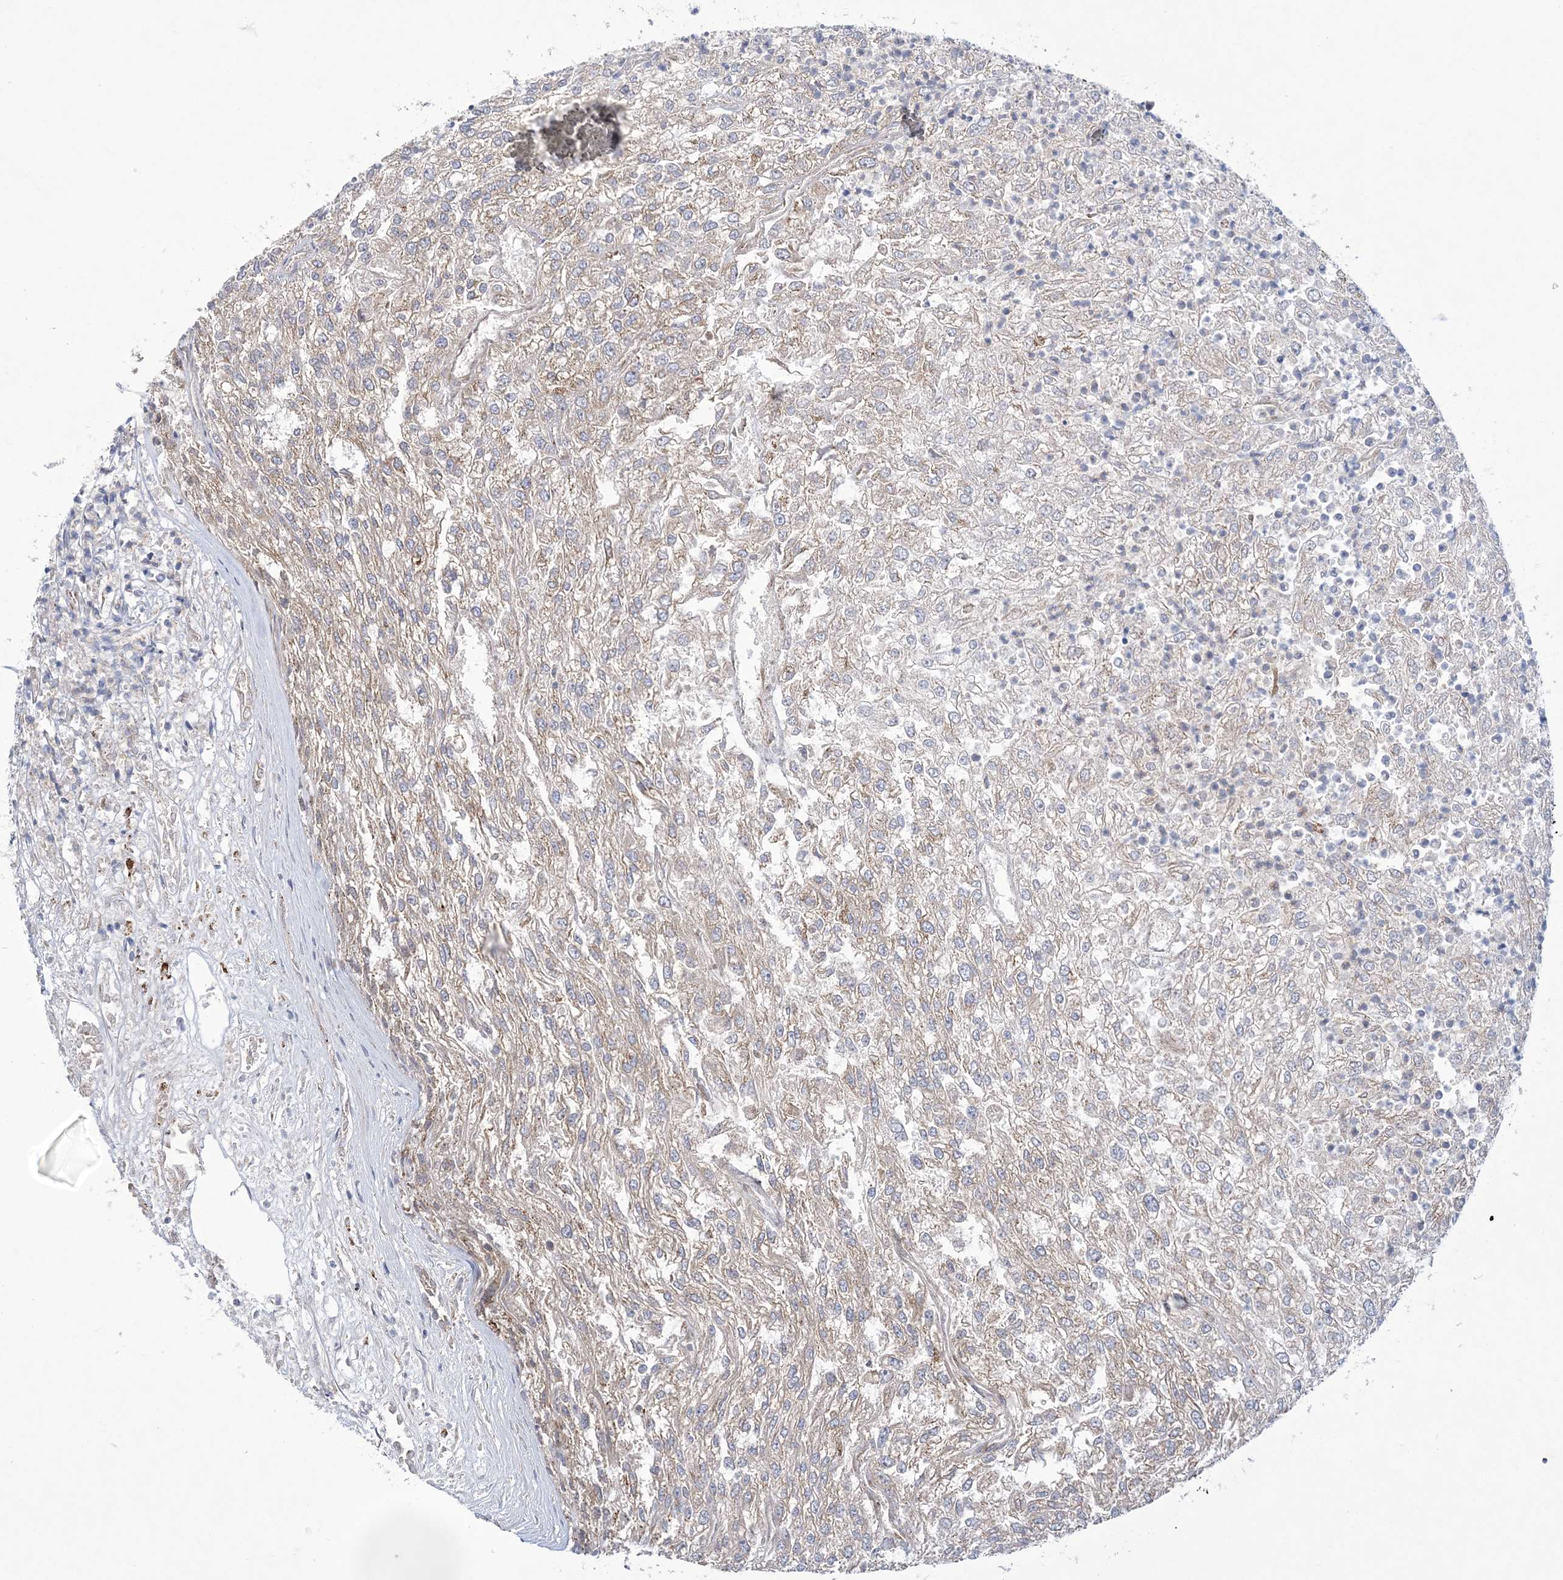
{"staining": {"intensity": "negative", "quantity": "none", "location": "none"}, "tissue": "renal cancer", "cell_type": "Tumor cells", "image_type": "cancer", "snomed": [{"axis": "morphology", "description": "Adenocarcinoma, NOS"}, {"axis": "topography", "description": "Kidney"}], "caption": "Immunohistochemistry (IHC) photomicrograph of neoplastic tissue: human renal cancer stained with DAB exhibits no significant protein expression in tumor cells.", "gene": "COPB2", "patient": {"sex": "female", "age": 54}}